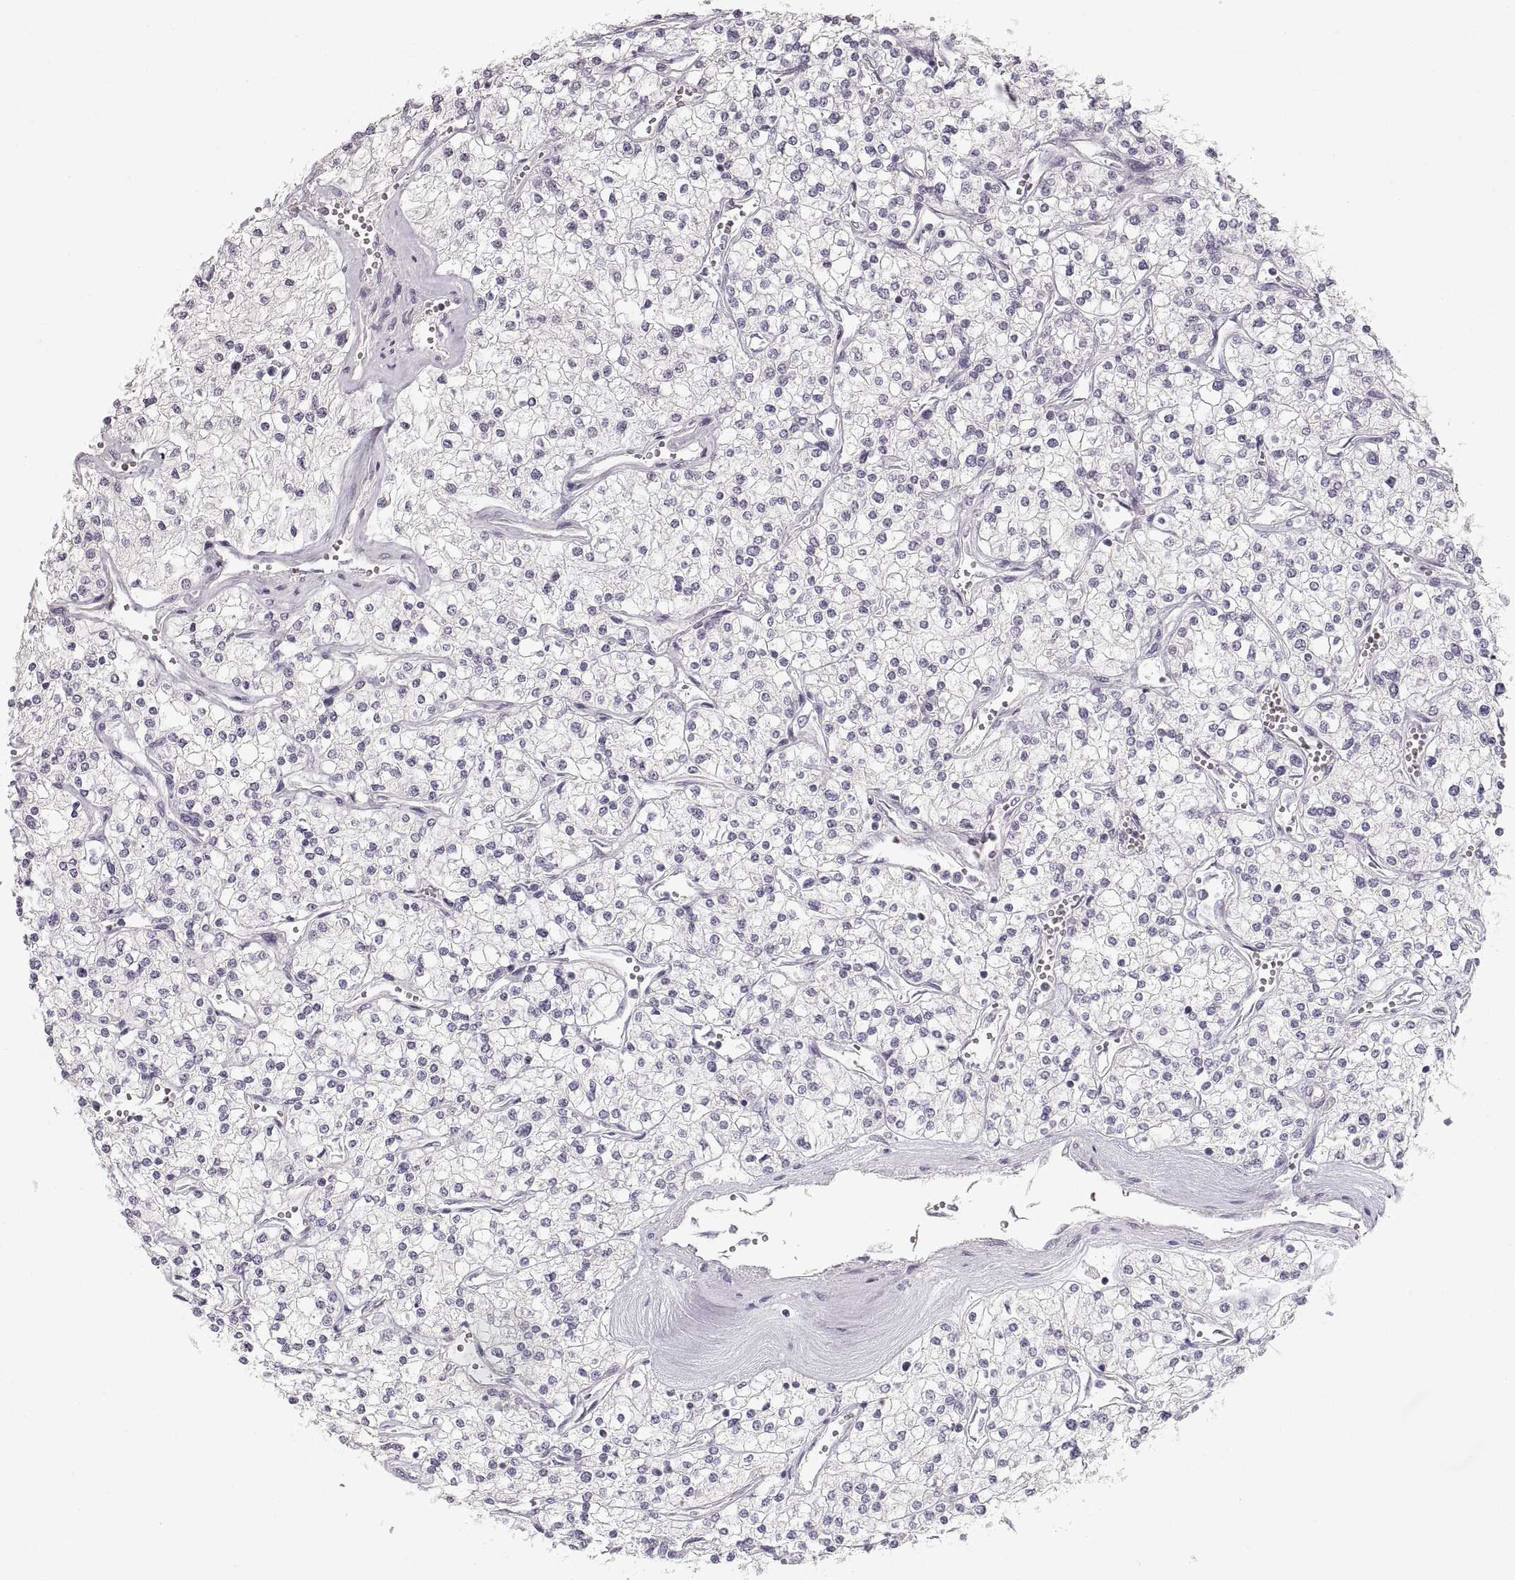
{"staining": {"intensity": "negative", "quantity": "none", "location": "none"}, "tissue": "renal cancer", "cell_type": "Tumor cells", "image_type": "cancer", "snomed": [{"axis": "morphology", "description": "Adenocarcinoma, NOS"}, {"axis": "topography", "description": "Kidney"}], "caption": "High magnification brightfield microscopy of renal cancer stained with DAB (brown) and counterstained with hematoxylin (blue): tumor cells show no significant staining. (DAB IHC, high magnification).", "gene": "PCSK2", "patient": {"sex": "male", "age": 80}}